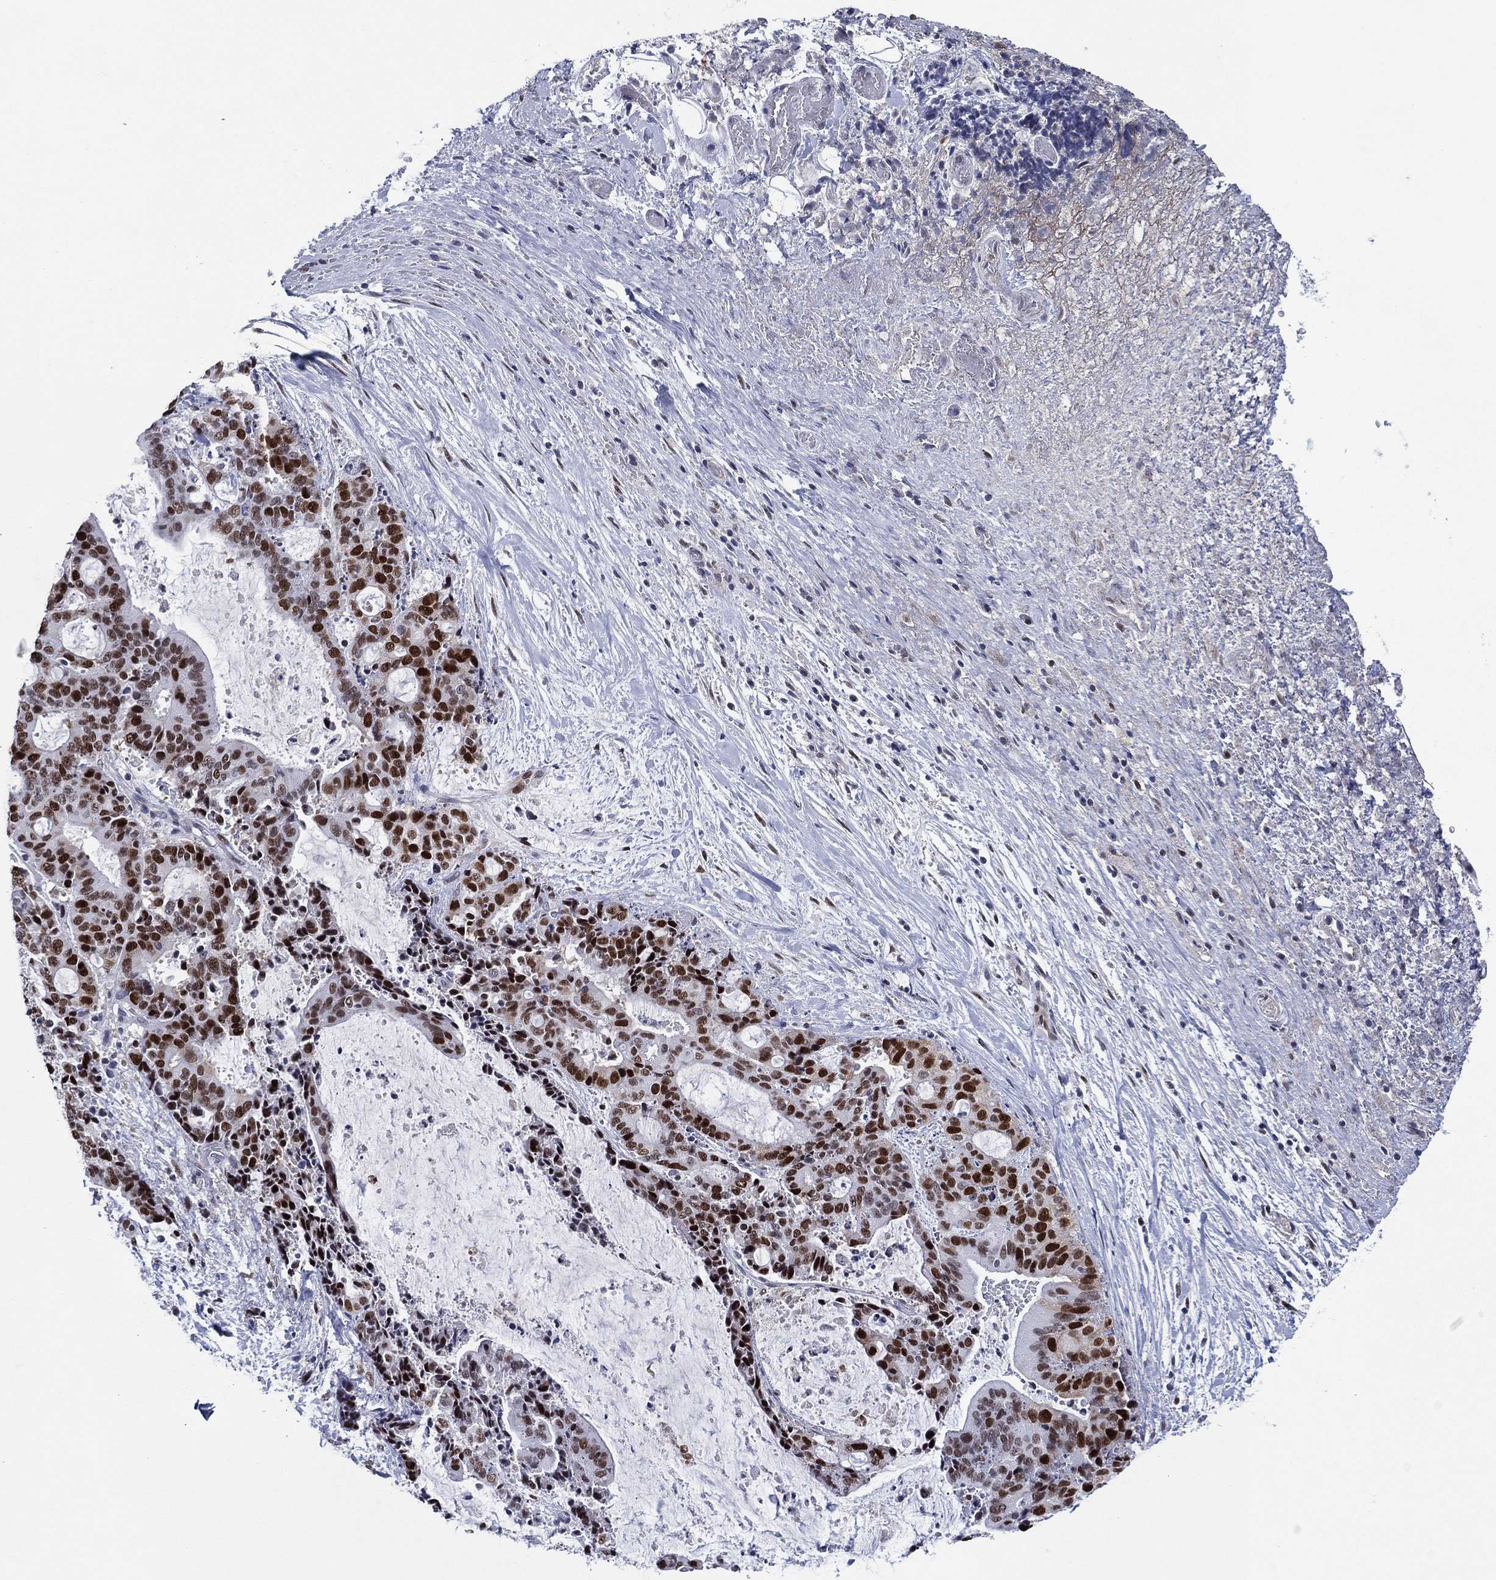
{"staining": {"intensity": "strong", "quantity": ">75%", "location": "nuclear"}, "tissue": "liver cancer", "cell_type": "Tumor cells", "image_type": "cancer", "snomed": [{"axis": "morphology", "description": "Cholangiocarcinoma"}, {"axis": "topography", "description": "Liver"}], "caption": "About >75% of tumor cells in human liver cancer (cholangiocarcinoma) reveal strong nuclear protein positivity as visualized by brown immunohistochemical staining.", "gene": "GATA6", "patient": {"sex": "female", "age": 73}}